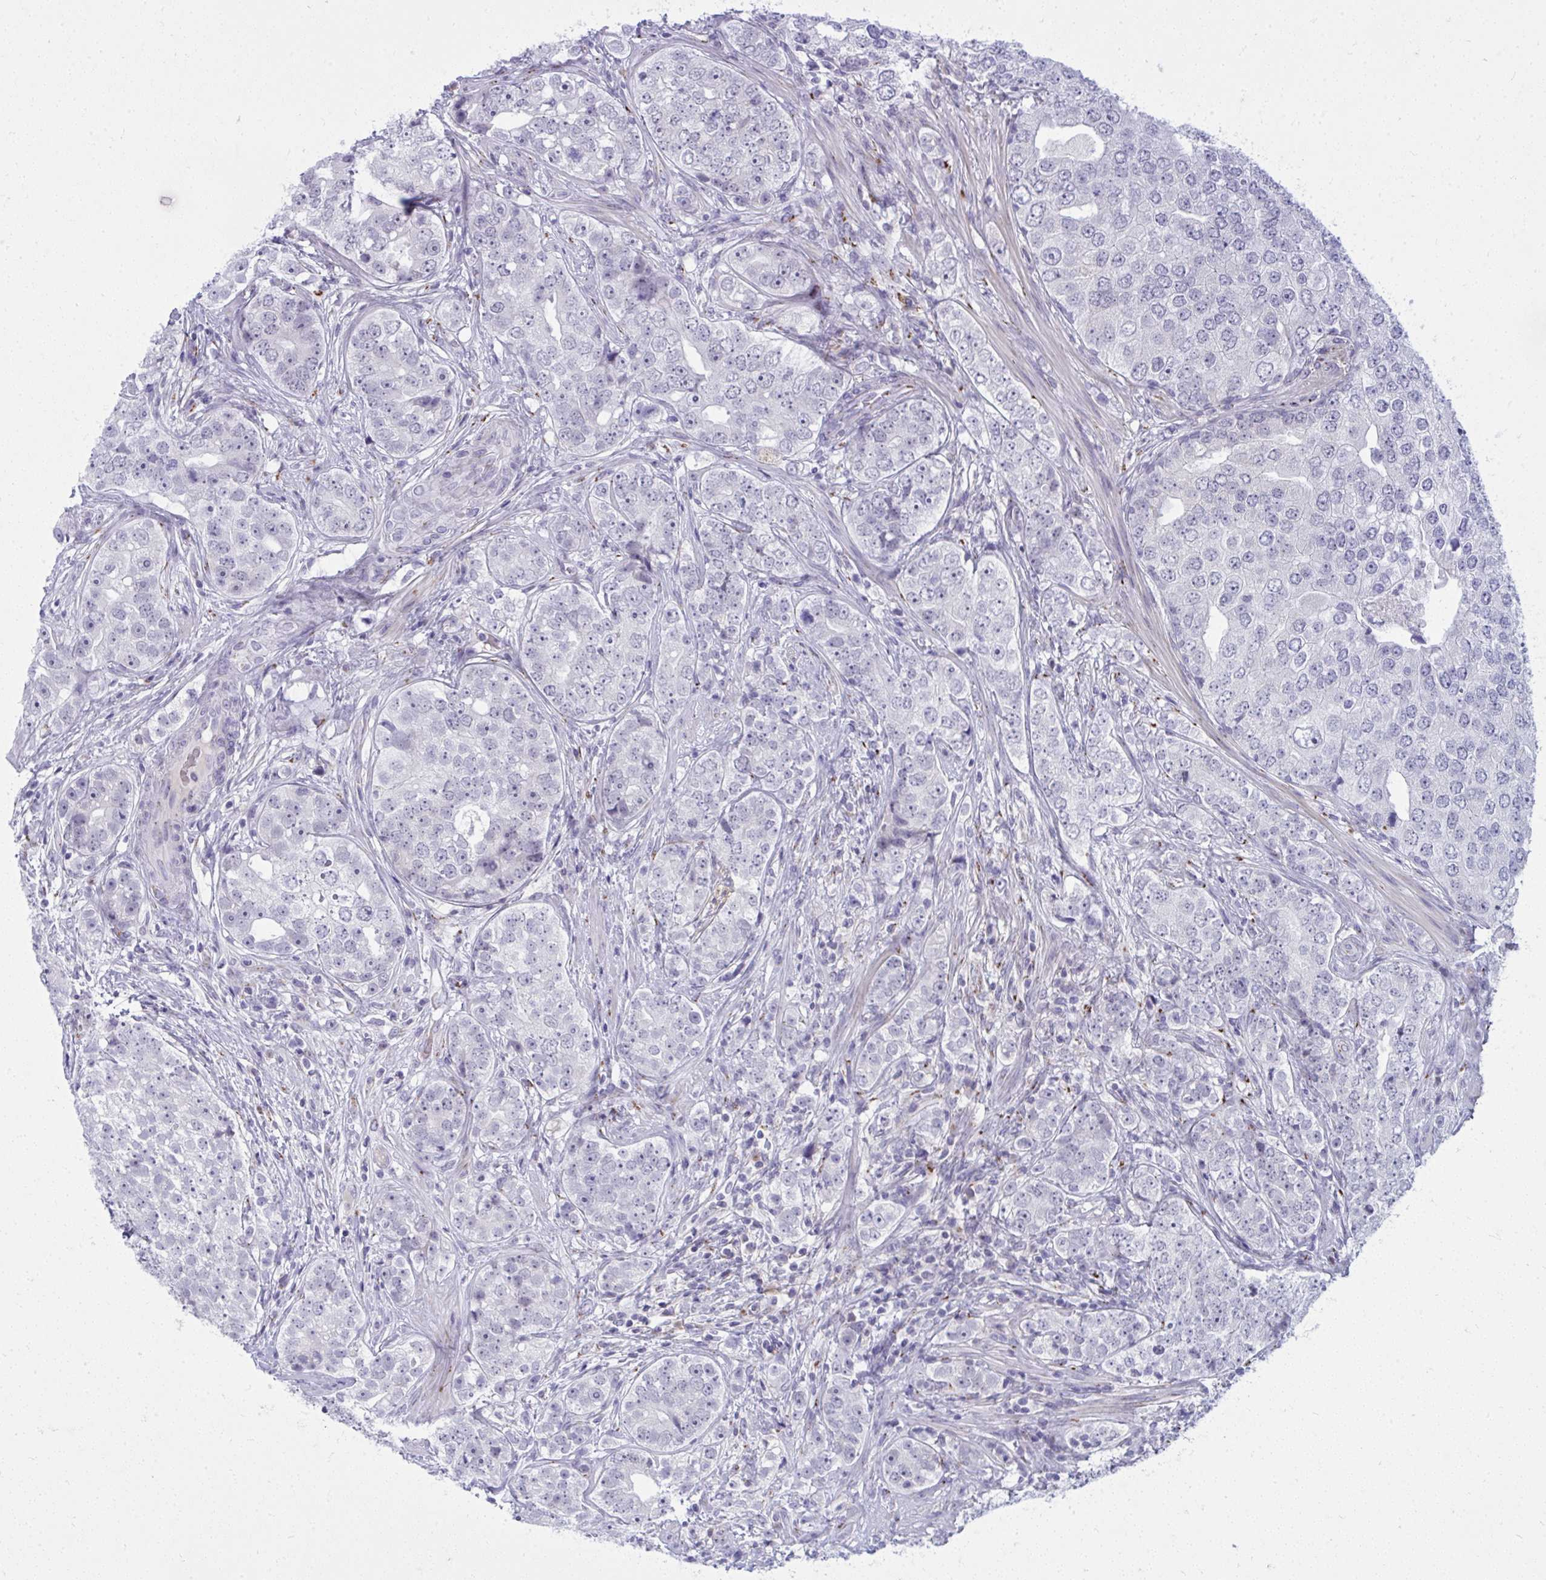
{"staining": {"intensity": "negative", "quantity": "none", "location": "none"}, "tissue": "prostate cancer", "cell_type": "Tumor cells", "image_type": "cancer", "snomed": [{"axis": "morphology", "description": "Adenocarcinoma, High grade"}, {"axis": "topography", "description": "Prostate"}], "caption": "Tumor cells show no significant protein staining in prostate high-grade adenocarcinoma.", "gene": "DTX4", "patient": {"sex": "male", "age": 60}}